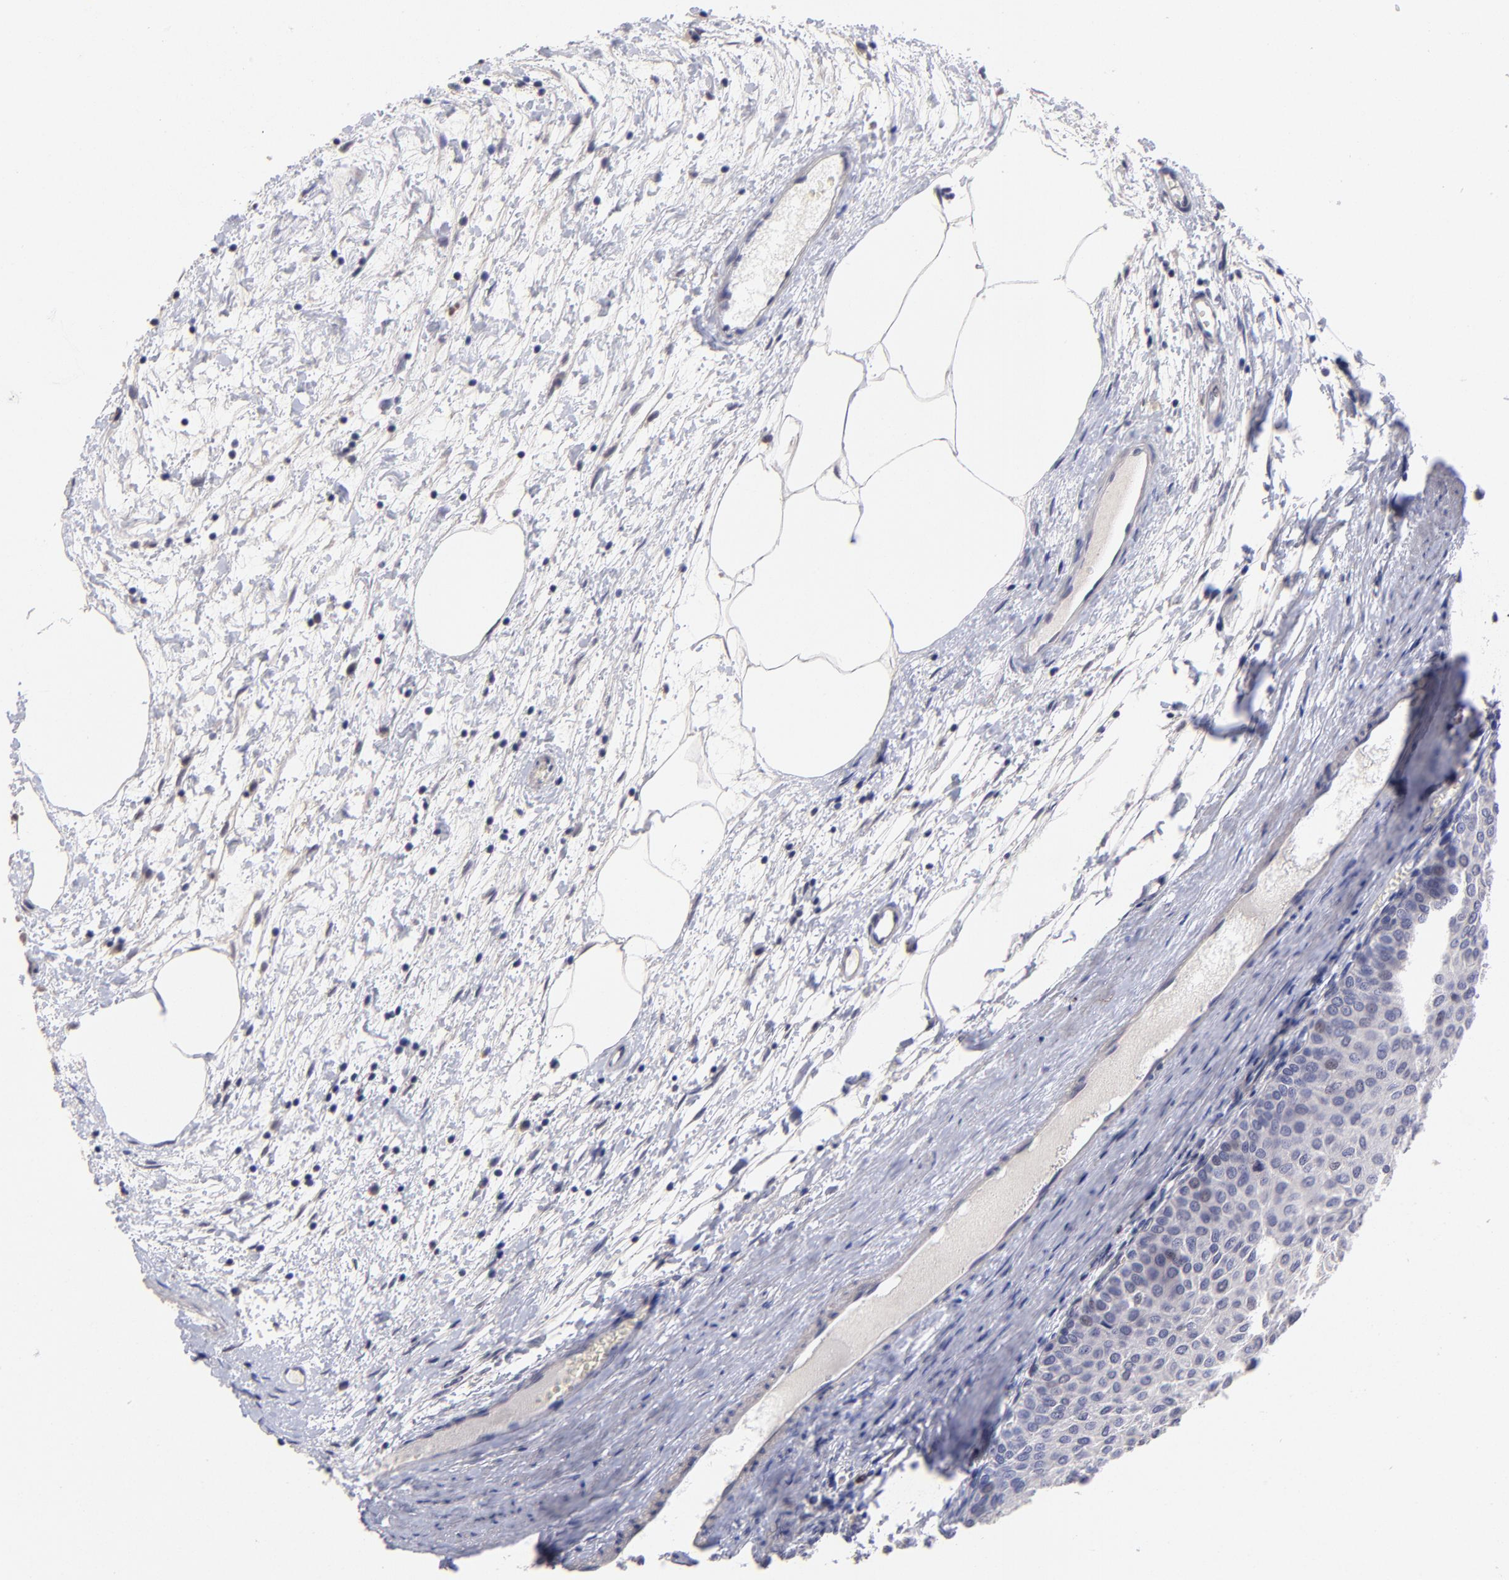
{"staining": {"intensity": "weak", "quantity": "<25%", "location": "nuclear"}, "tissue": "urothelial cancer", "cell_type": "Tumor cells", "image_type": "cancer", "snomed": [{"axis": "morphology", "description": "Urothelial carcinoma, Low grade"}, {"axis": "topography", "description": "Urinary bladder"}], "caption": "This histopathology image is of low-grade urothelial carcinoma stained with immunohistochemistry to label a protein in brown with the nuclei are counter-stained blue. There is no positivity in tumor cells.", "gene": "DNMT1", "patient": {"sex": "male", "age": 64}}